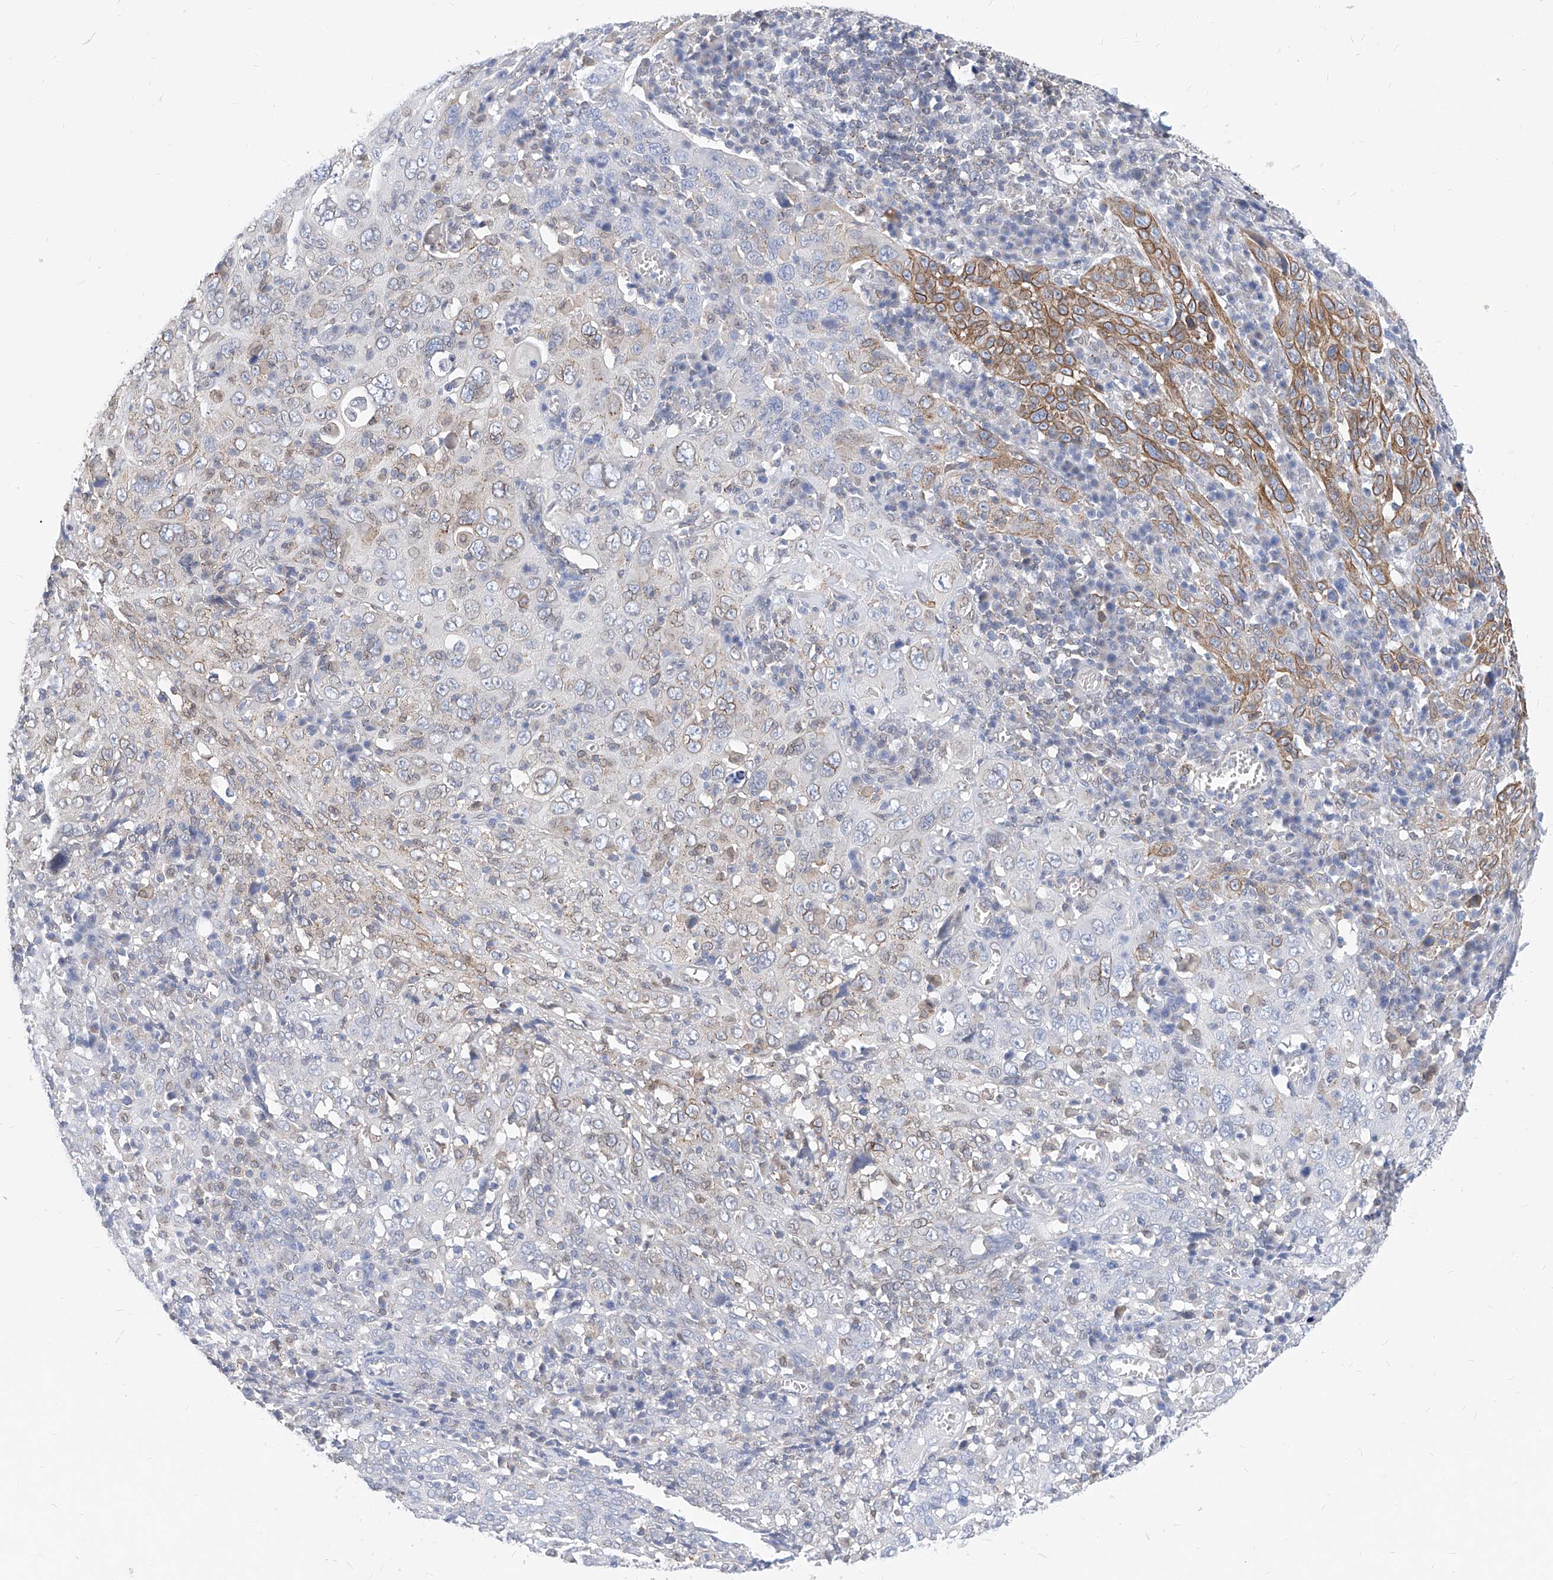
{"staining": {"intensity": "moderate", "quantity": "<25%", "location": "cytoplasmic/membranous"}, "tissue": "cervical cancer", "cell_type": "Tumor cells", "image_type": "cancer", "snomed": [{"axis": "morphology", "description": "Squamous cell carcinoma, NOS"}, {"axis": "topography", "description": "Cervix"}], "caption": "The micrograph demonstrates staining of cervical cancer (squamous cell carcinoma), revealing moderate cytoplasmic/membranous protein positivity (brown color) within tumor cells.", "gene": "MX2", "patient": {"sex": "female", "age": 46}}